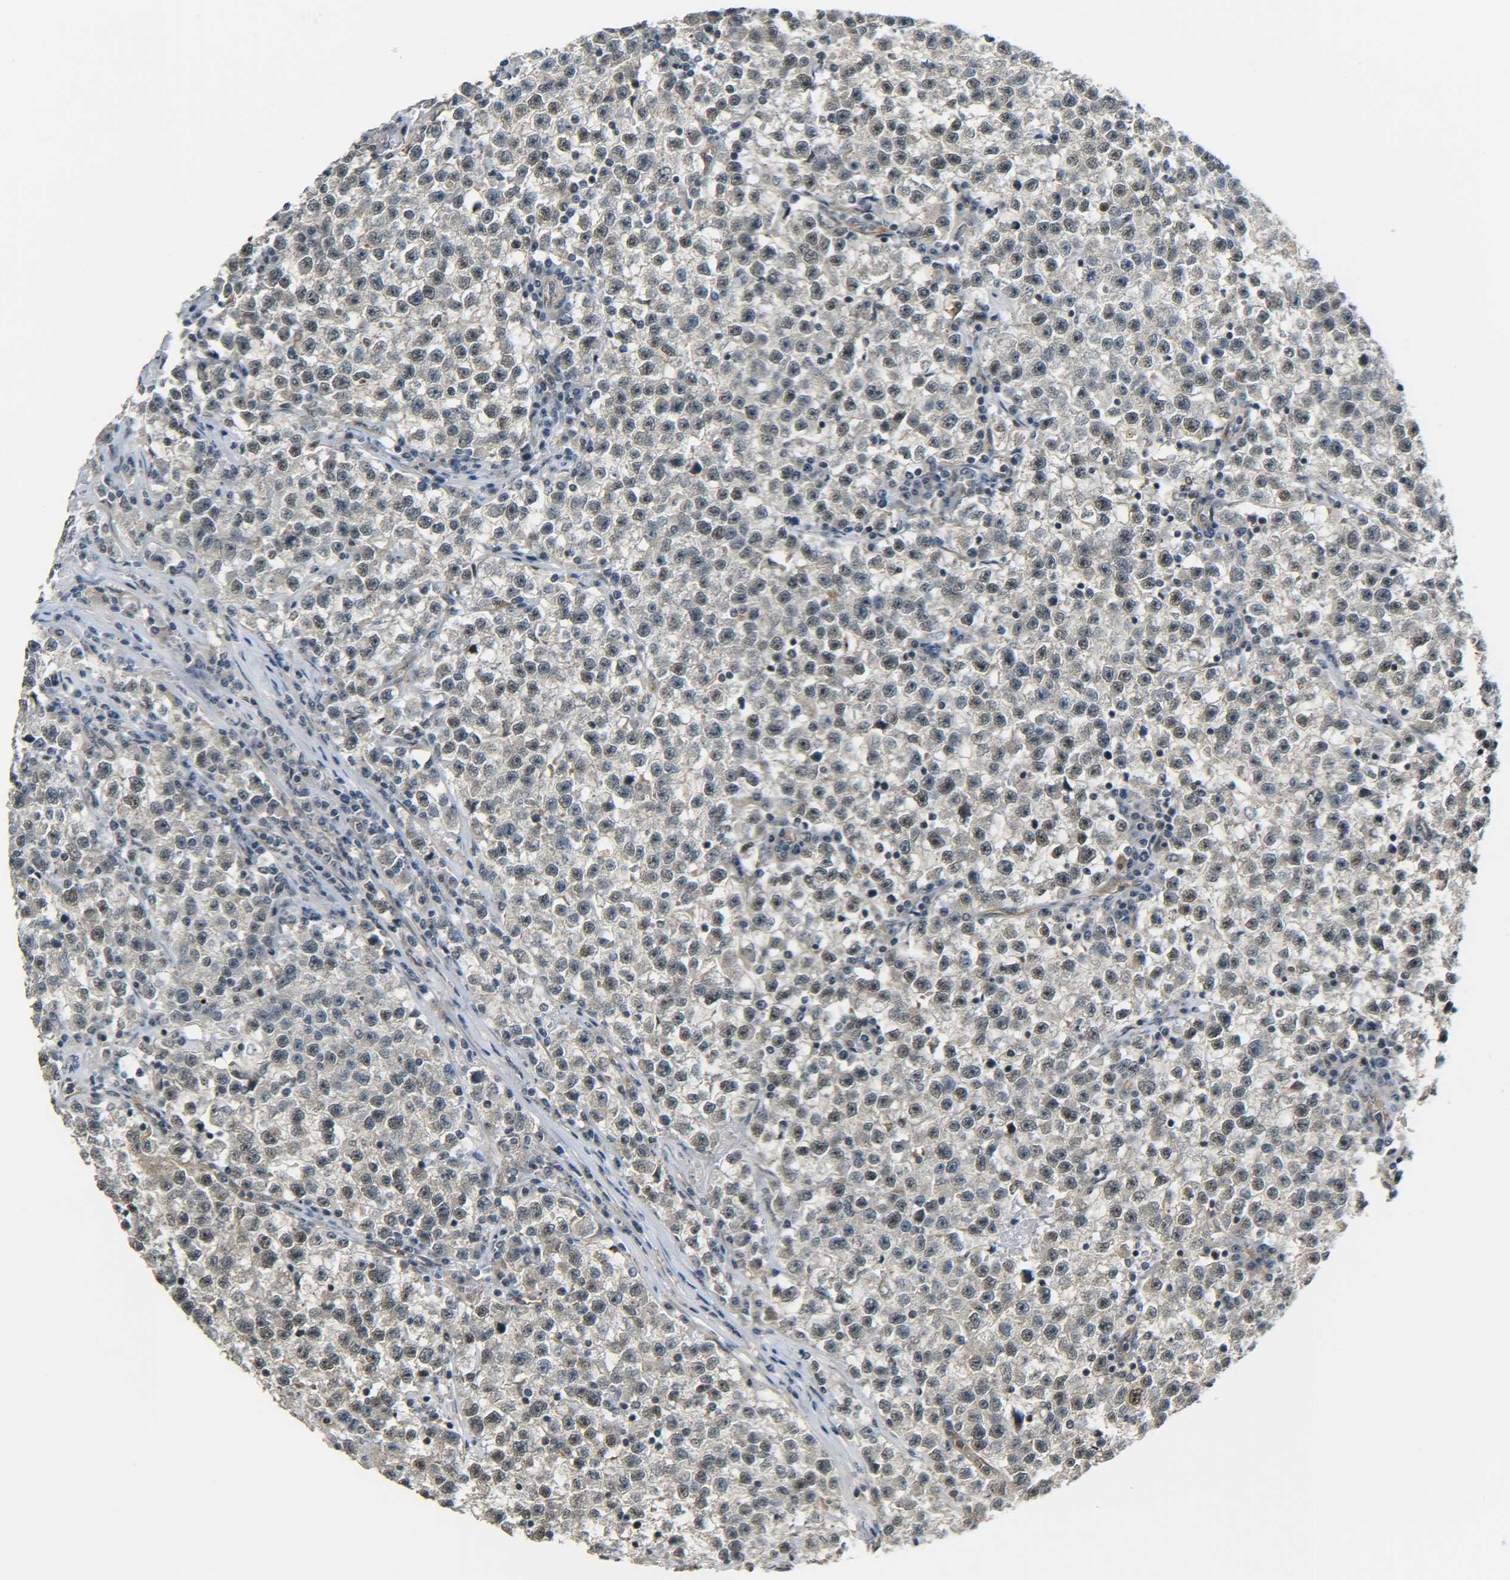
{"staining": {"intensity": "negative", "quantity": "none", "location": "none"}, "tissue": "testis cancer", "cell_type": "Tumor cells", "image_type": "cancer", "snomed": [{"axis": "morphology", "description": "Seminoma, NOS"}, {"axis": "topography", "description": "Testis"}], "caption": "A high-resolution photomicrograph shows IHC staining of testis cancer, which demonstrates no significant expression in tumor cells. (DAB (3,3'-diaminobenzidine) immunohistochemistry (IHC) visualized using brightfield microscopy, high magnification).", "gene": "DAB2", "patient": {"sex": "male", "age": 22}}